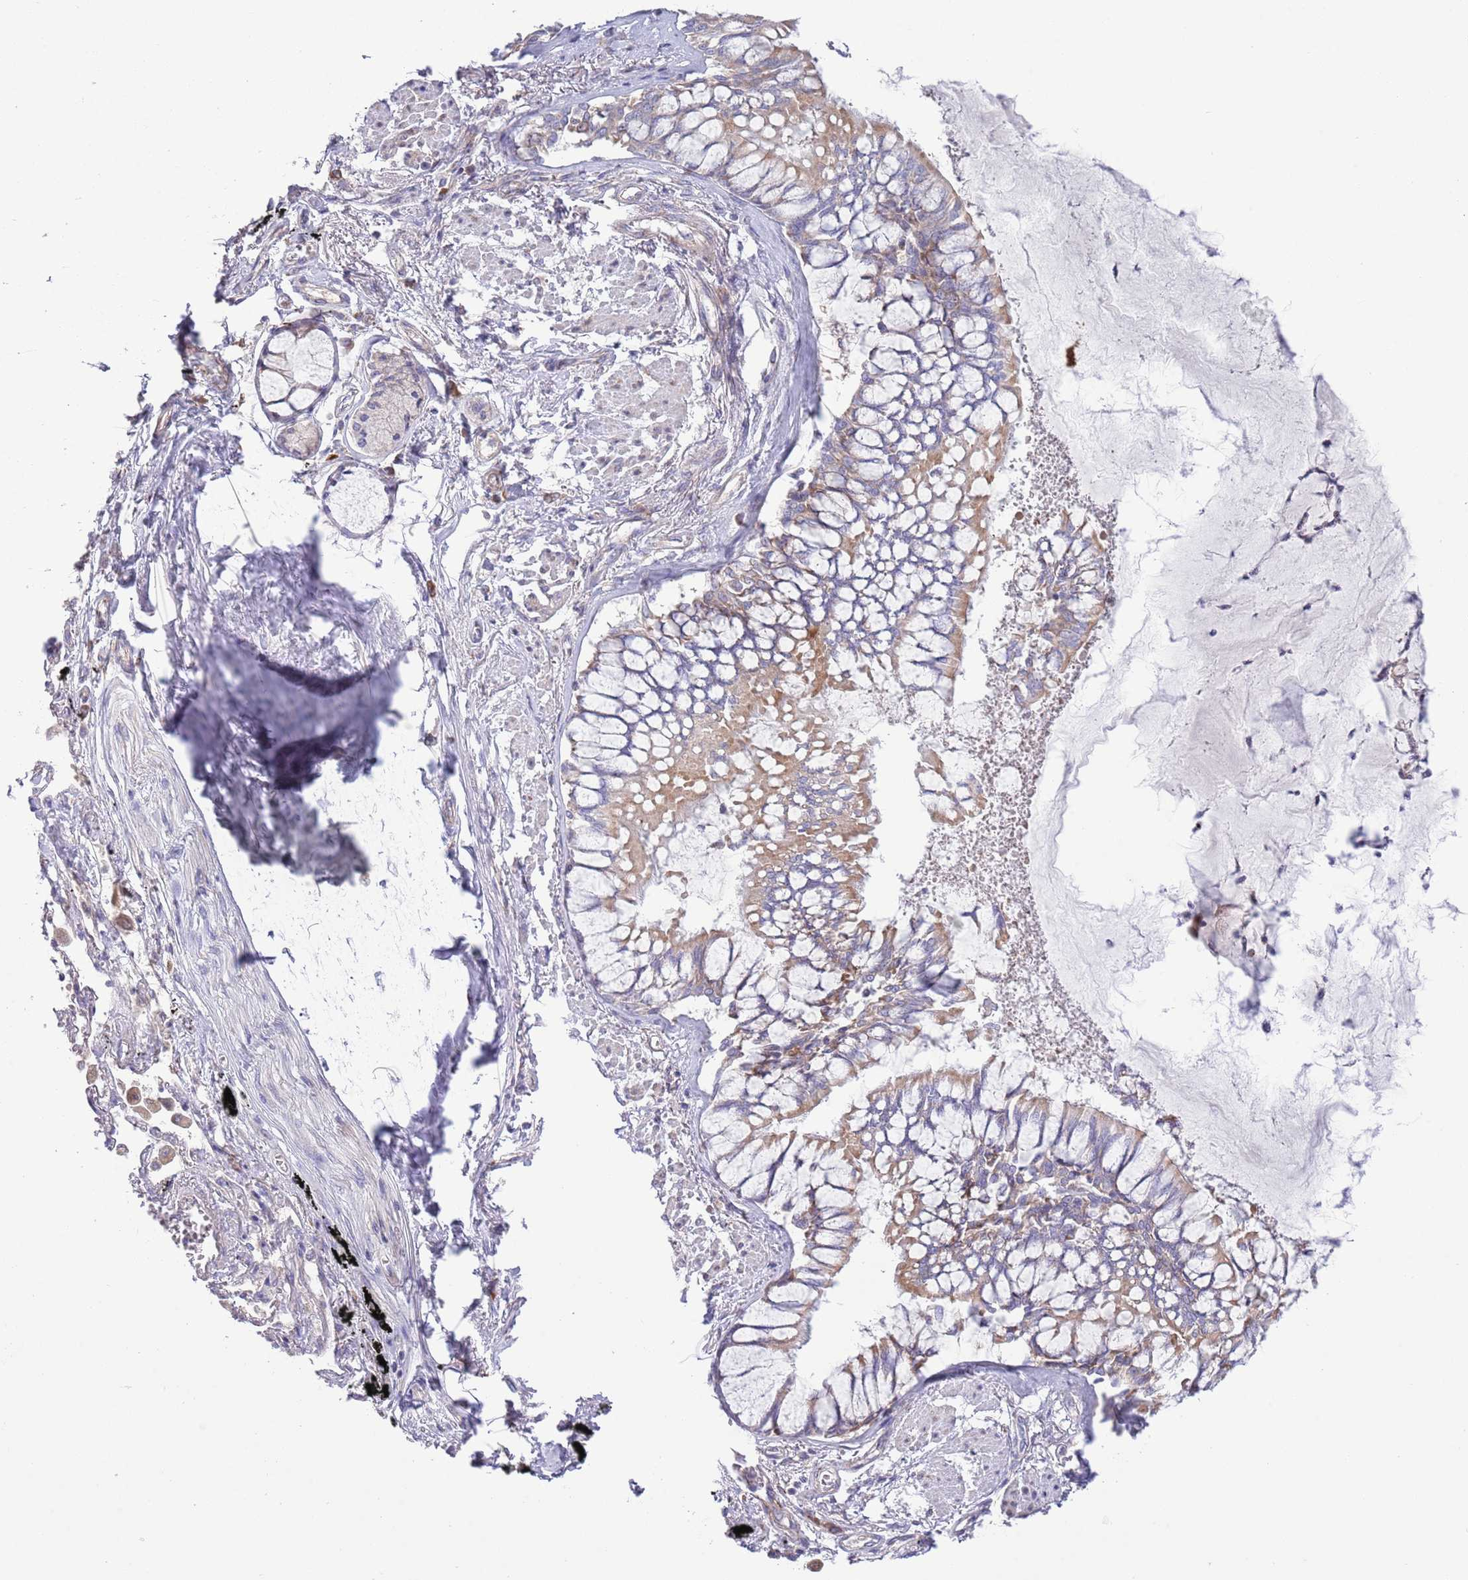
{"staining": {"intensity": "negative", "quantity": "none", "location": "none"}, "tissue": "lung cancer", "cell_type": "Tumor cells", "image_type": "cancer", "snomed": [{"axis": "morphology", "description": "Adenocarcinoma, NOS"}, {"axis": "topography", "description": "Lung"}], "caption": "The photomicrograph shows no significant expression in tumor cells of lung cancer.", "gene": "TOMM5", "patient": {"sex": "male", "age": 67}}